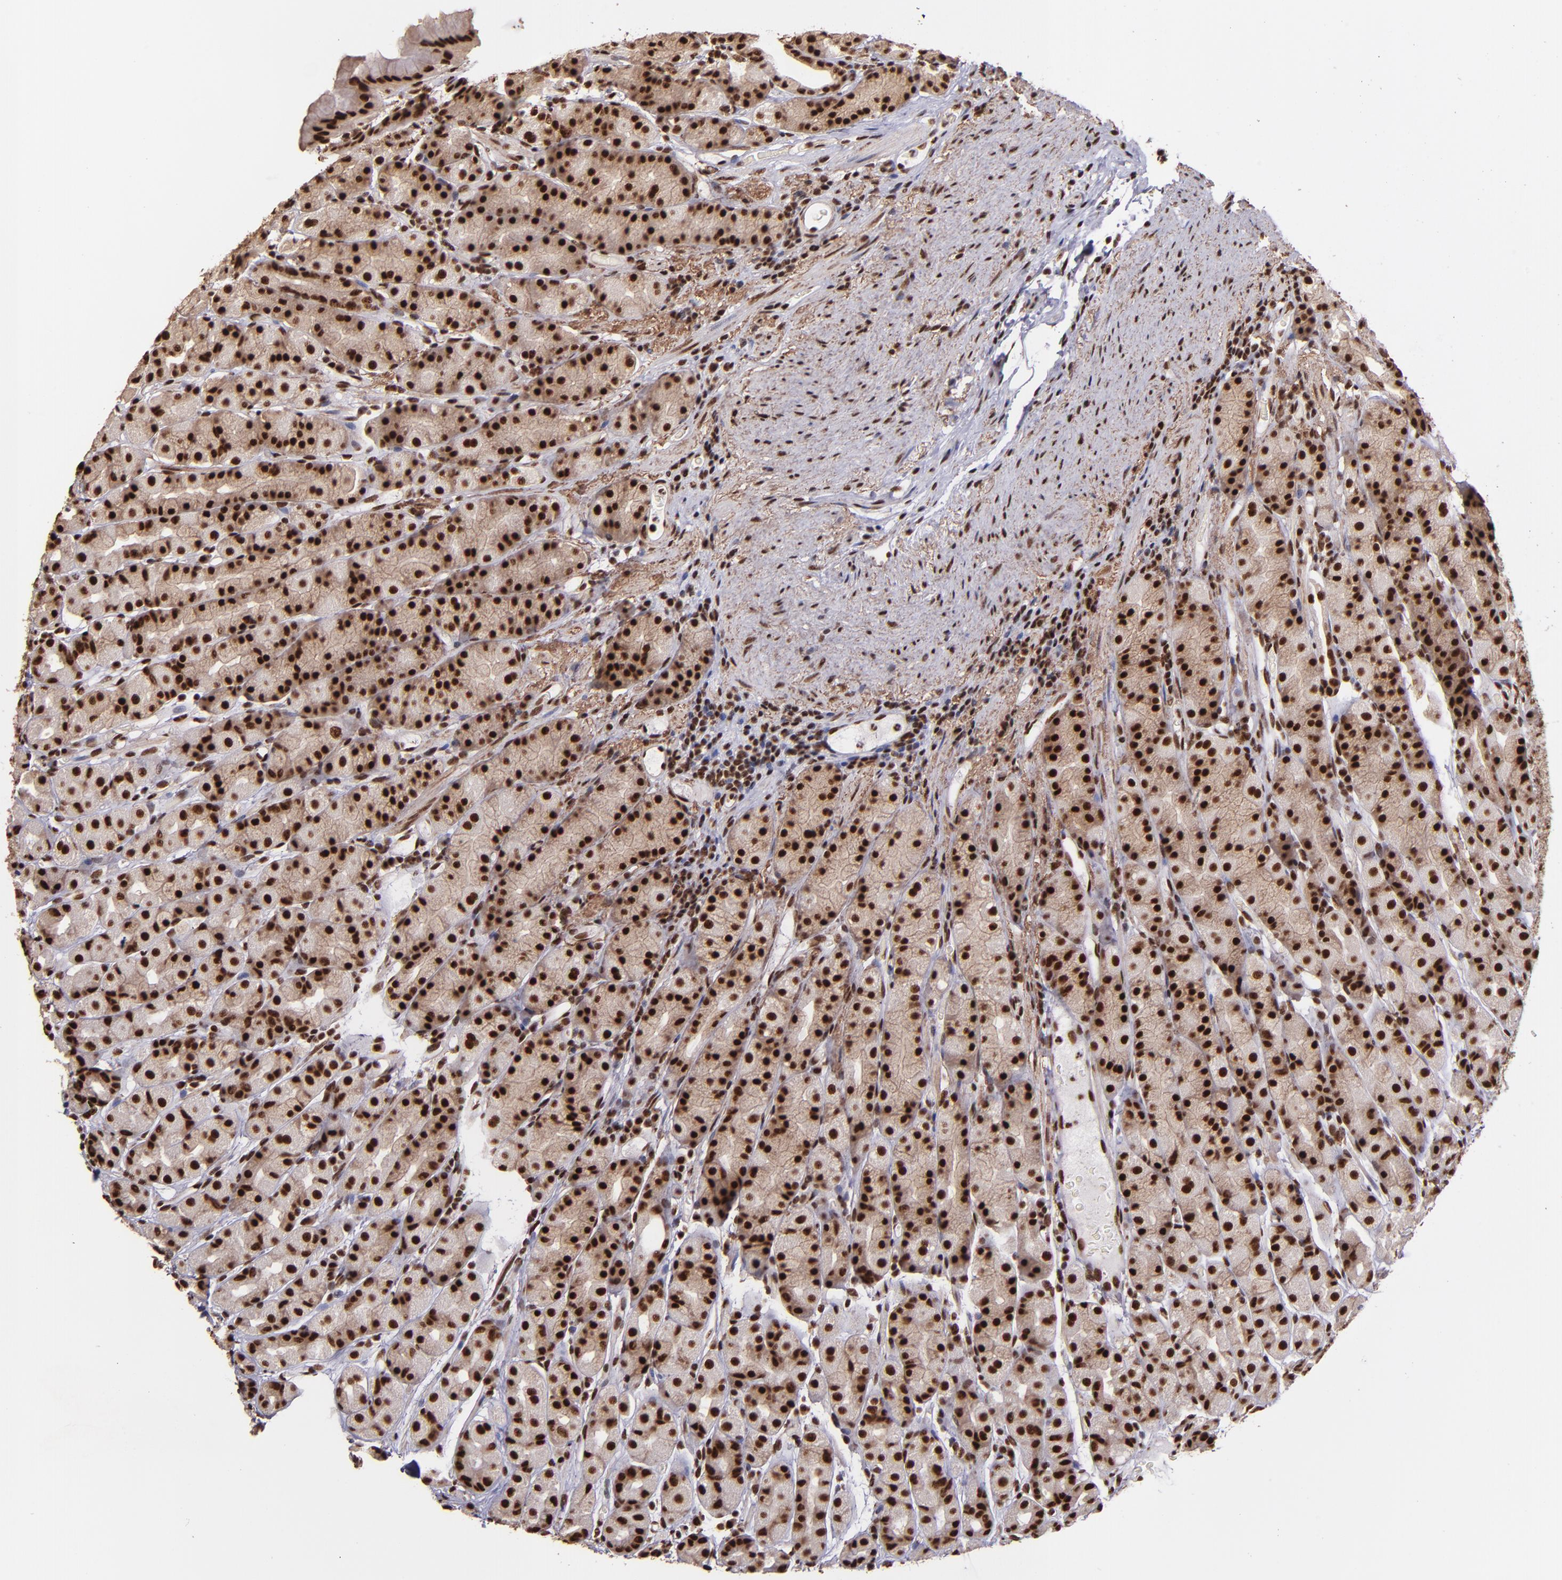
{"staining": {"intensity": "strong", "quantity": ">75%", "location": "cytoplasmic/membranous,nuclear"}, "tissue": "stomach", "cell_type": "Glandular cells", "image_type": "normal", "snomed": [{"axis": "morphology", "description": "Normal tissue, NOS"}, {"axis": "topography", "description": "Stomach, upper"}], "caption": "Immunohistochemical staining of normal human stomach reveals high levels of strong cytoplasmic/membranous,nuclear staining in approximately >75% of glandular cells.", "gene": "PQBP1", "patient": {"sex": "male", "age": 68}}